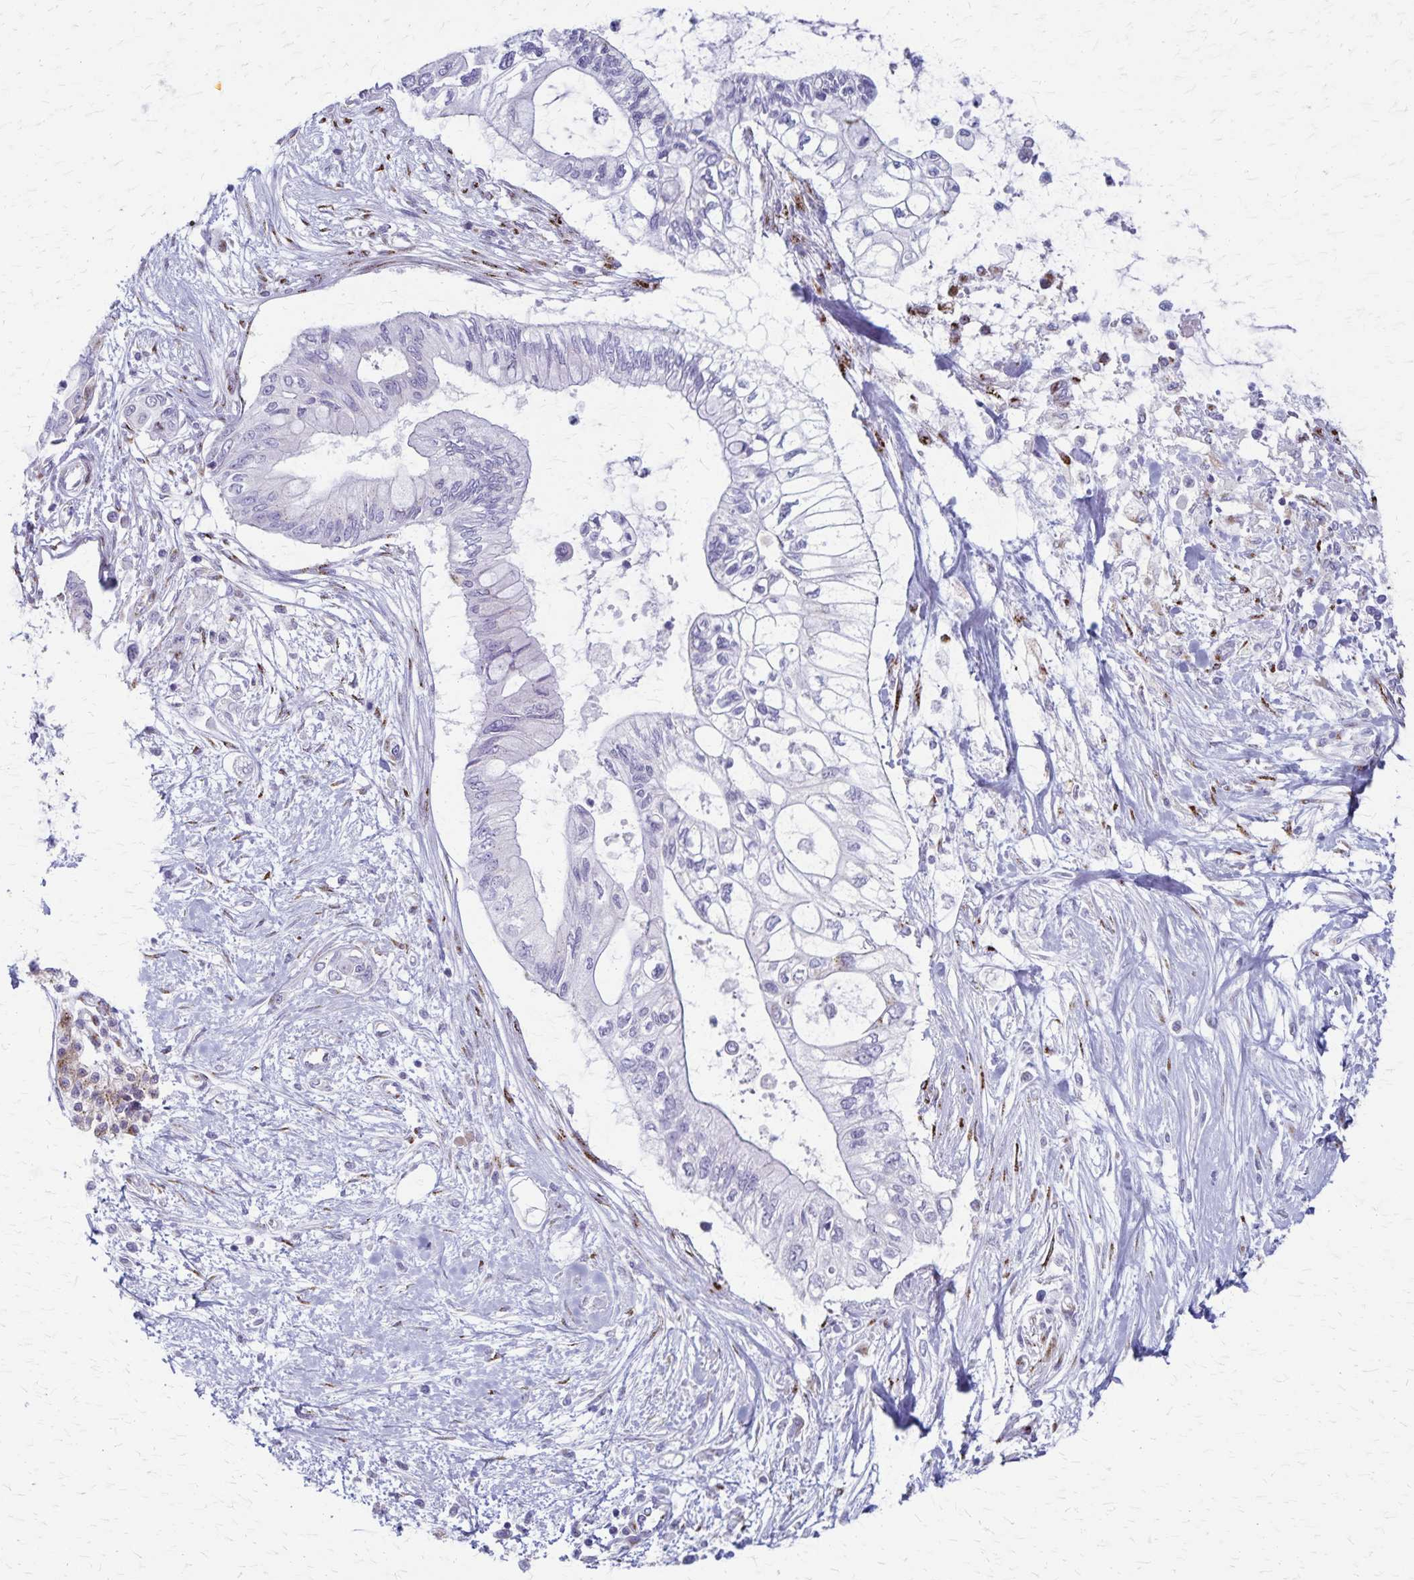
{"staining": {"intensity": "negative", "quantity": "none", "location": "none"}, "tissue": "pancreatic cancer", "cell_type": "Tumor cells", "image_type": "cancer", "snomed": [{"axis": "morphology", "description": "Adenocarcinoma, NOS"}, {"axis": "topography", "description": "Pancreas"}], "caption": "Tumor cells are negative for brown protein staining in adenocarcinoma (pancreatic). (DAB (3,3'-diaminobenzidine) immunohistochemistry, high magnification).", "gene": "MCFD2", "patient": {"sex": "female", "age": 77}}